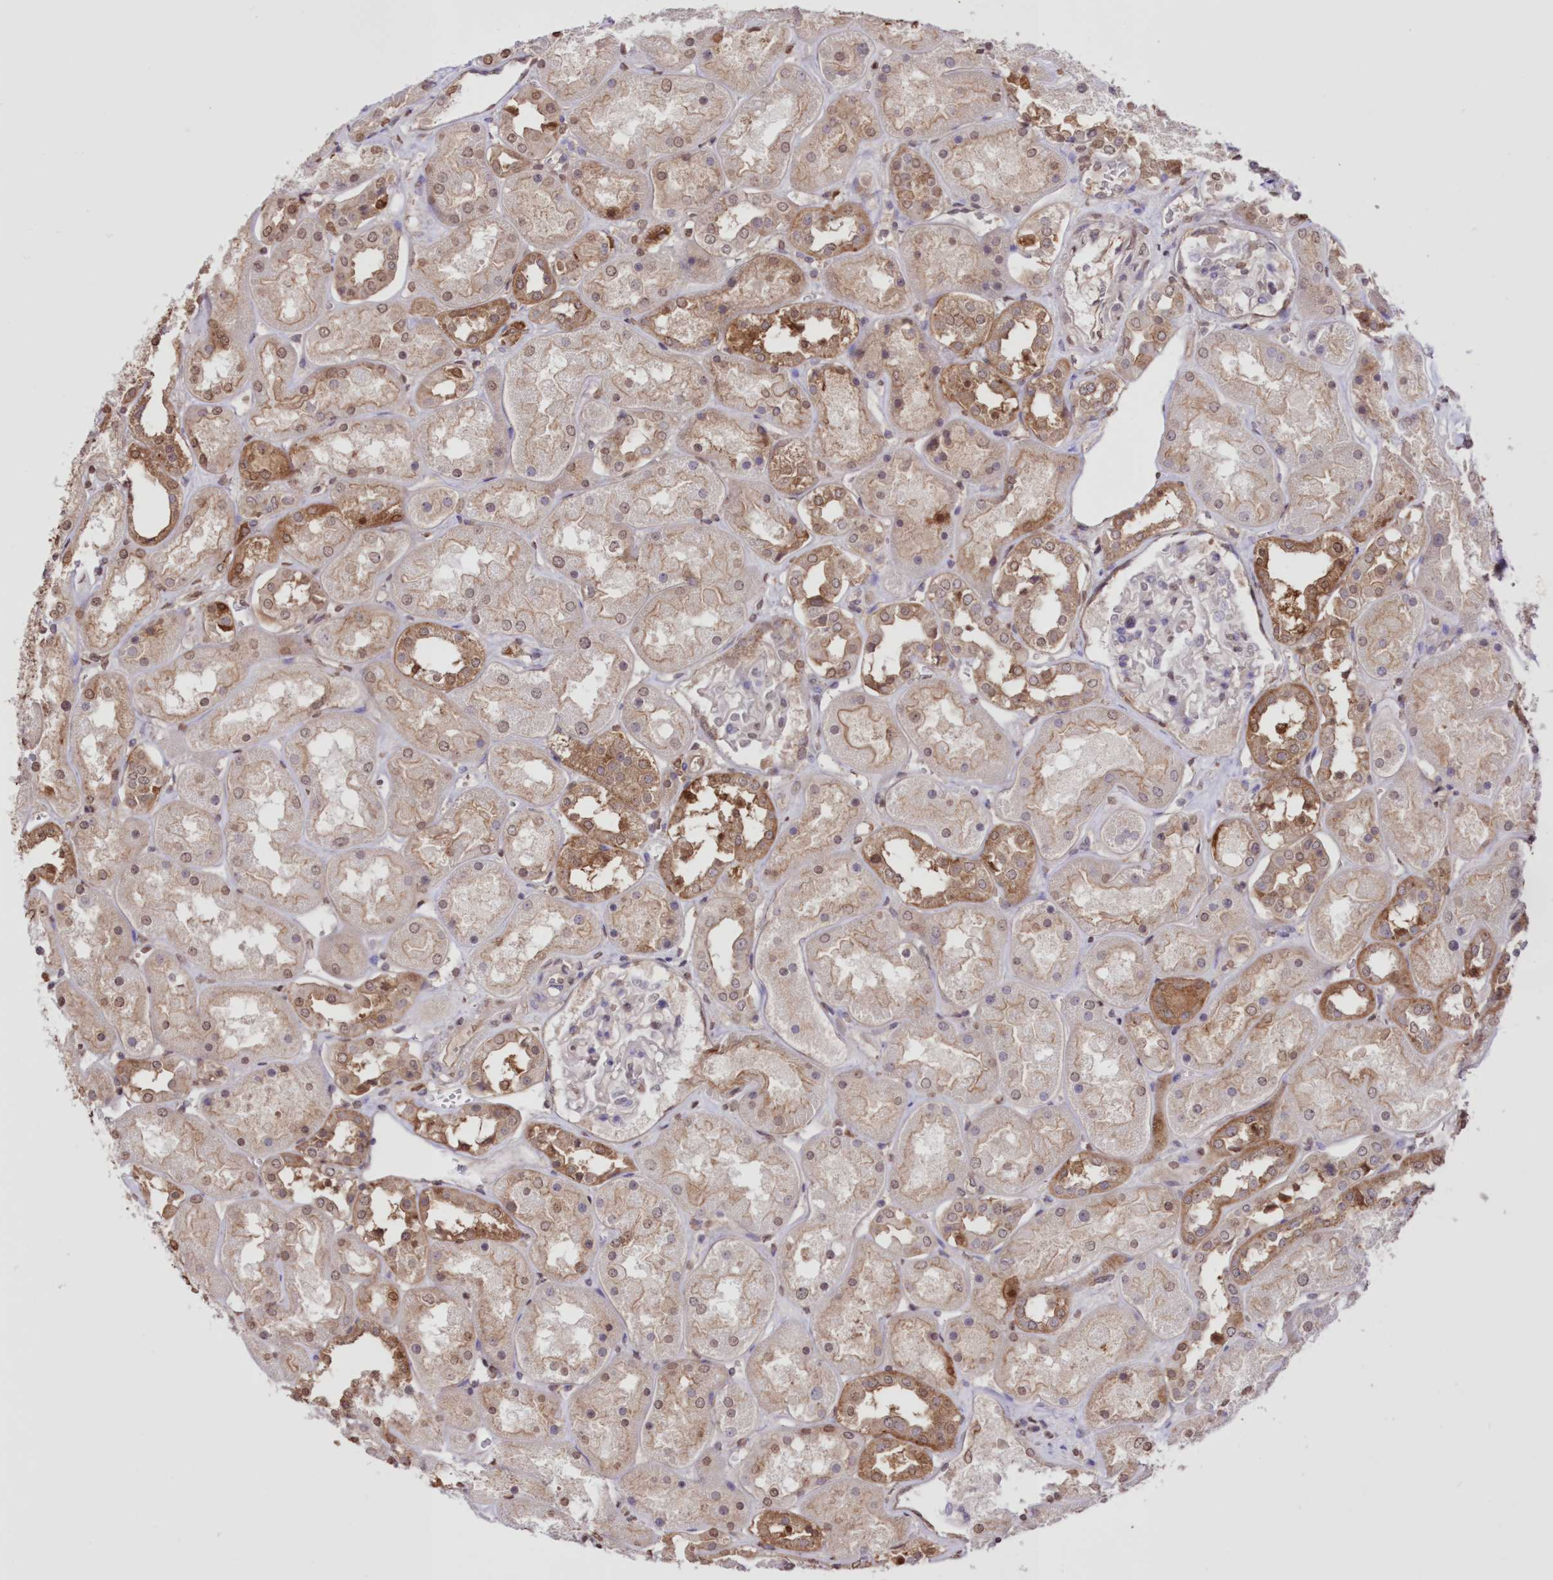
{"staining": {"intensity": "weak", "quantity": "25%-75%", "location": "cytoplasmic/membranous"}, "tissue": "kidney", "cell_type": "Cells in glomeruli", "image_type": "normal", "snomed": [{"axis": "morphology", "description": "Normal tissue, NOS"}, {"axis": "topography", "description": "Kidney"}], "caption": "Weak cytoplasmic/membranous expression for a protein is appreciated in approximately 25%-75% of cells in glomeruli of normal kidney using IHC.", "gene": "FCHO2", "patient": {"sex": "male", "age": 70}}